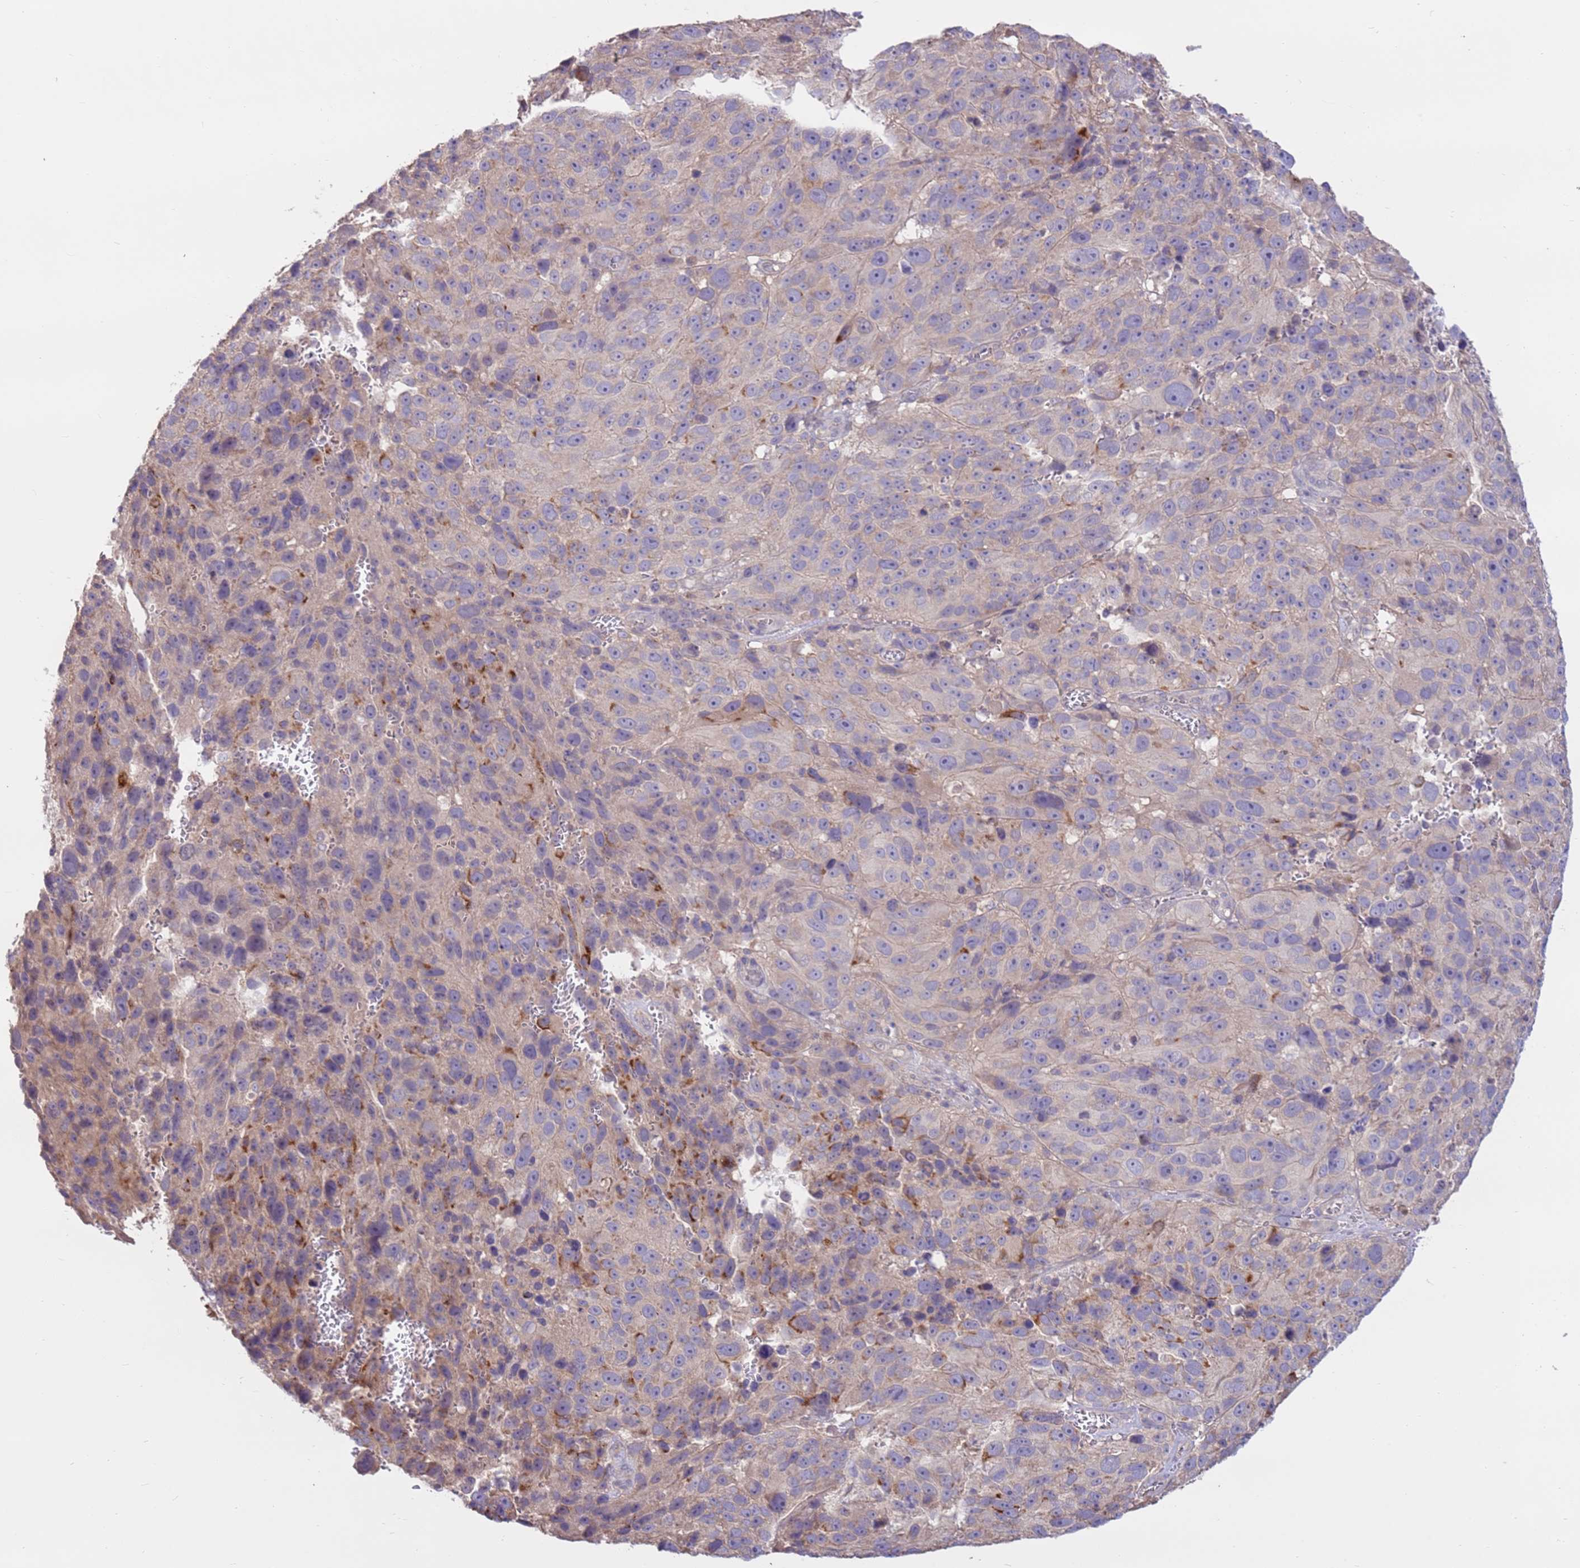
{"staining": {"intensity": "moderate", "quantity": "<25%", "location": "cytoplasmic/membranous"}, "tissue": "melanoma", "cell_type": "Tumor cells", "image_type": "cancer", "snomed": [{"axis": "morphology", "description": "Malignant melanoma, NOS"}, {"axis": "topography", "description": "Skin"}], "caption": "IHC histopathology image of neoplastic tissue: melanoma stained using immunohistochemistry shows low levels of moderate protein expression localized specifically in the cytoplasmic/membranous of tumor cells, appearing as a cytoplasmic/membranous brown color.", "gene": "EVA1B", "patient": {"sex": "male", "age": 84}}